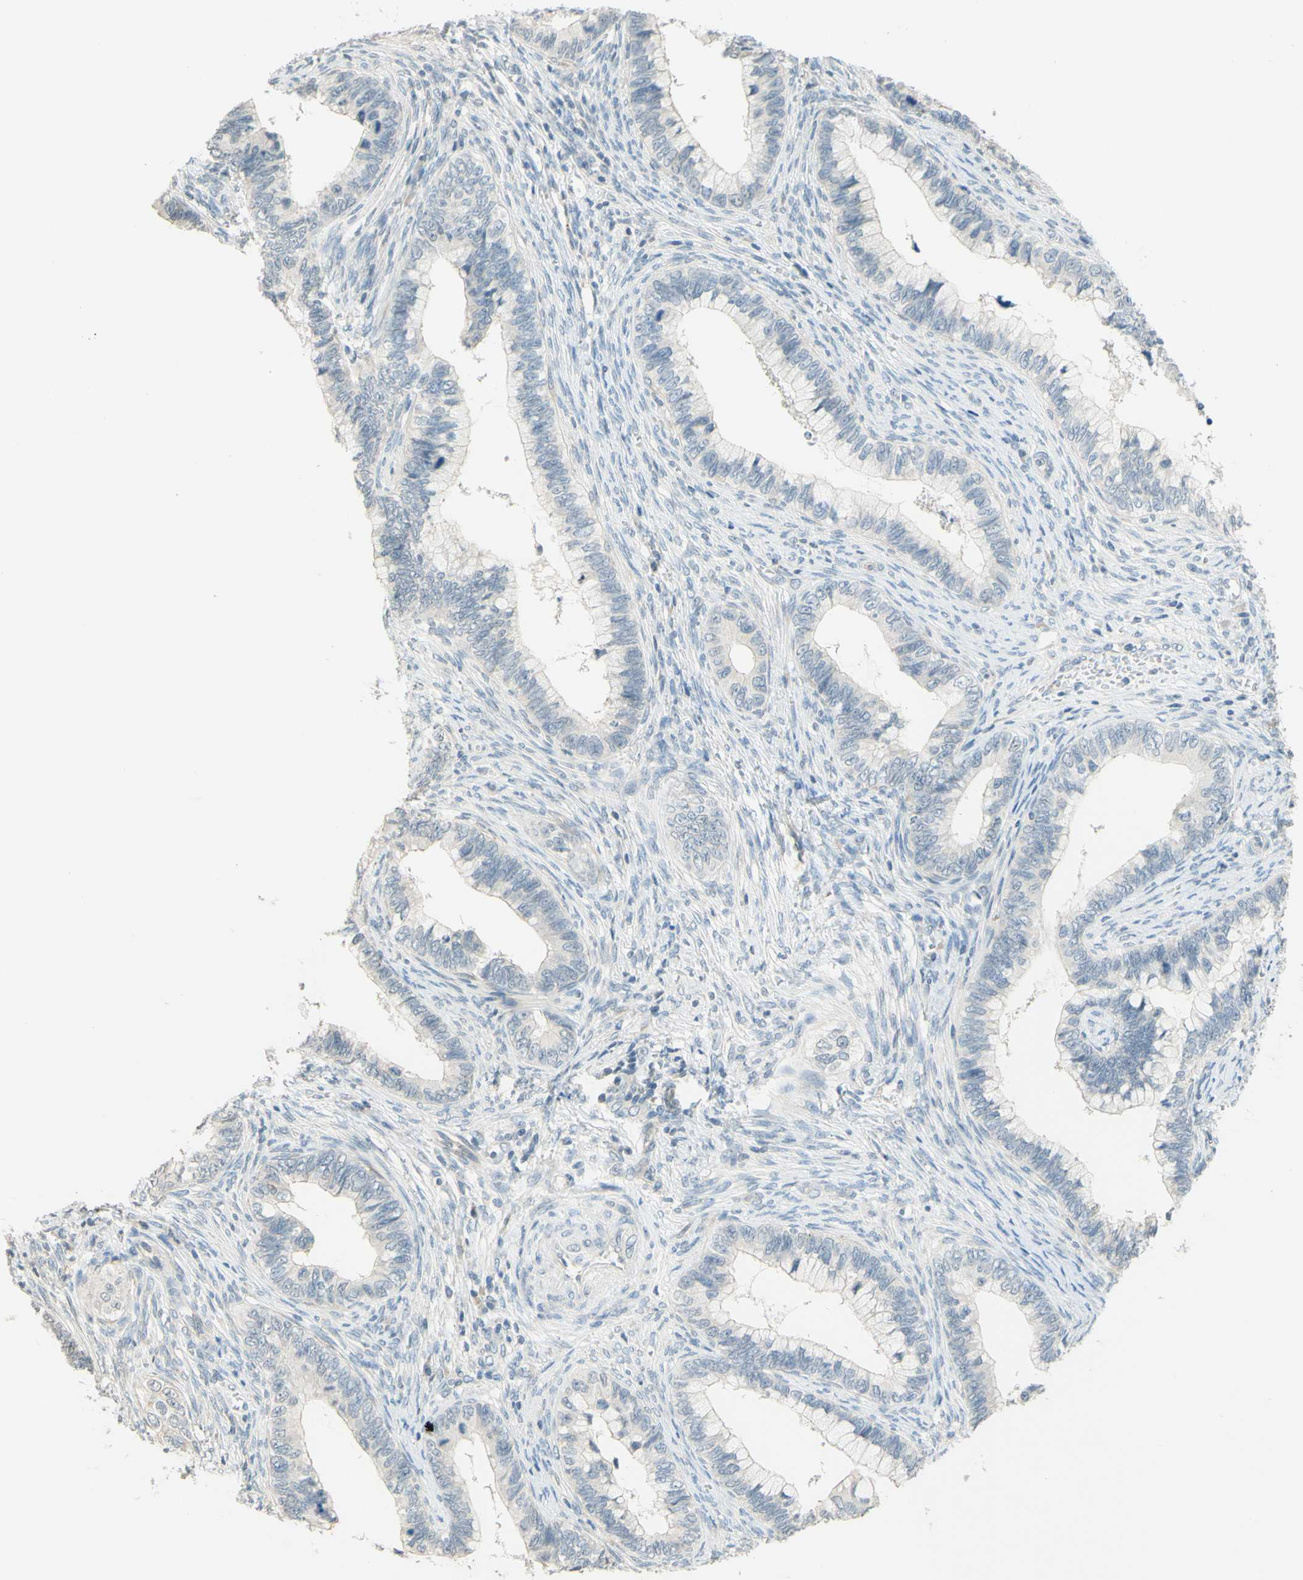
{"staining": {"intensity": "negative", "quantity": "none", "location": "none"}, "tissue": "cervical cancer", "cell_type": "Tumor cells", "image_type": "cancer", "snomed": [{"axis": "morphology", "description": "Adenocarcinoma, NOS"}, {"axis": "topography", "description": "Cervix"}], "caption": "DAB (3,3'-diaminobenzidine) immunohistochemical staining of human cervical cancer exhibits no significant expression in tumor cells.", "gene": "MAG", "patient": {"sex": "female", "age": 44}}